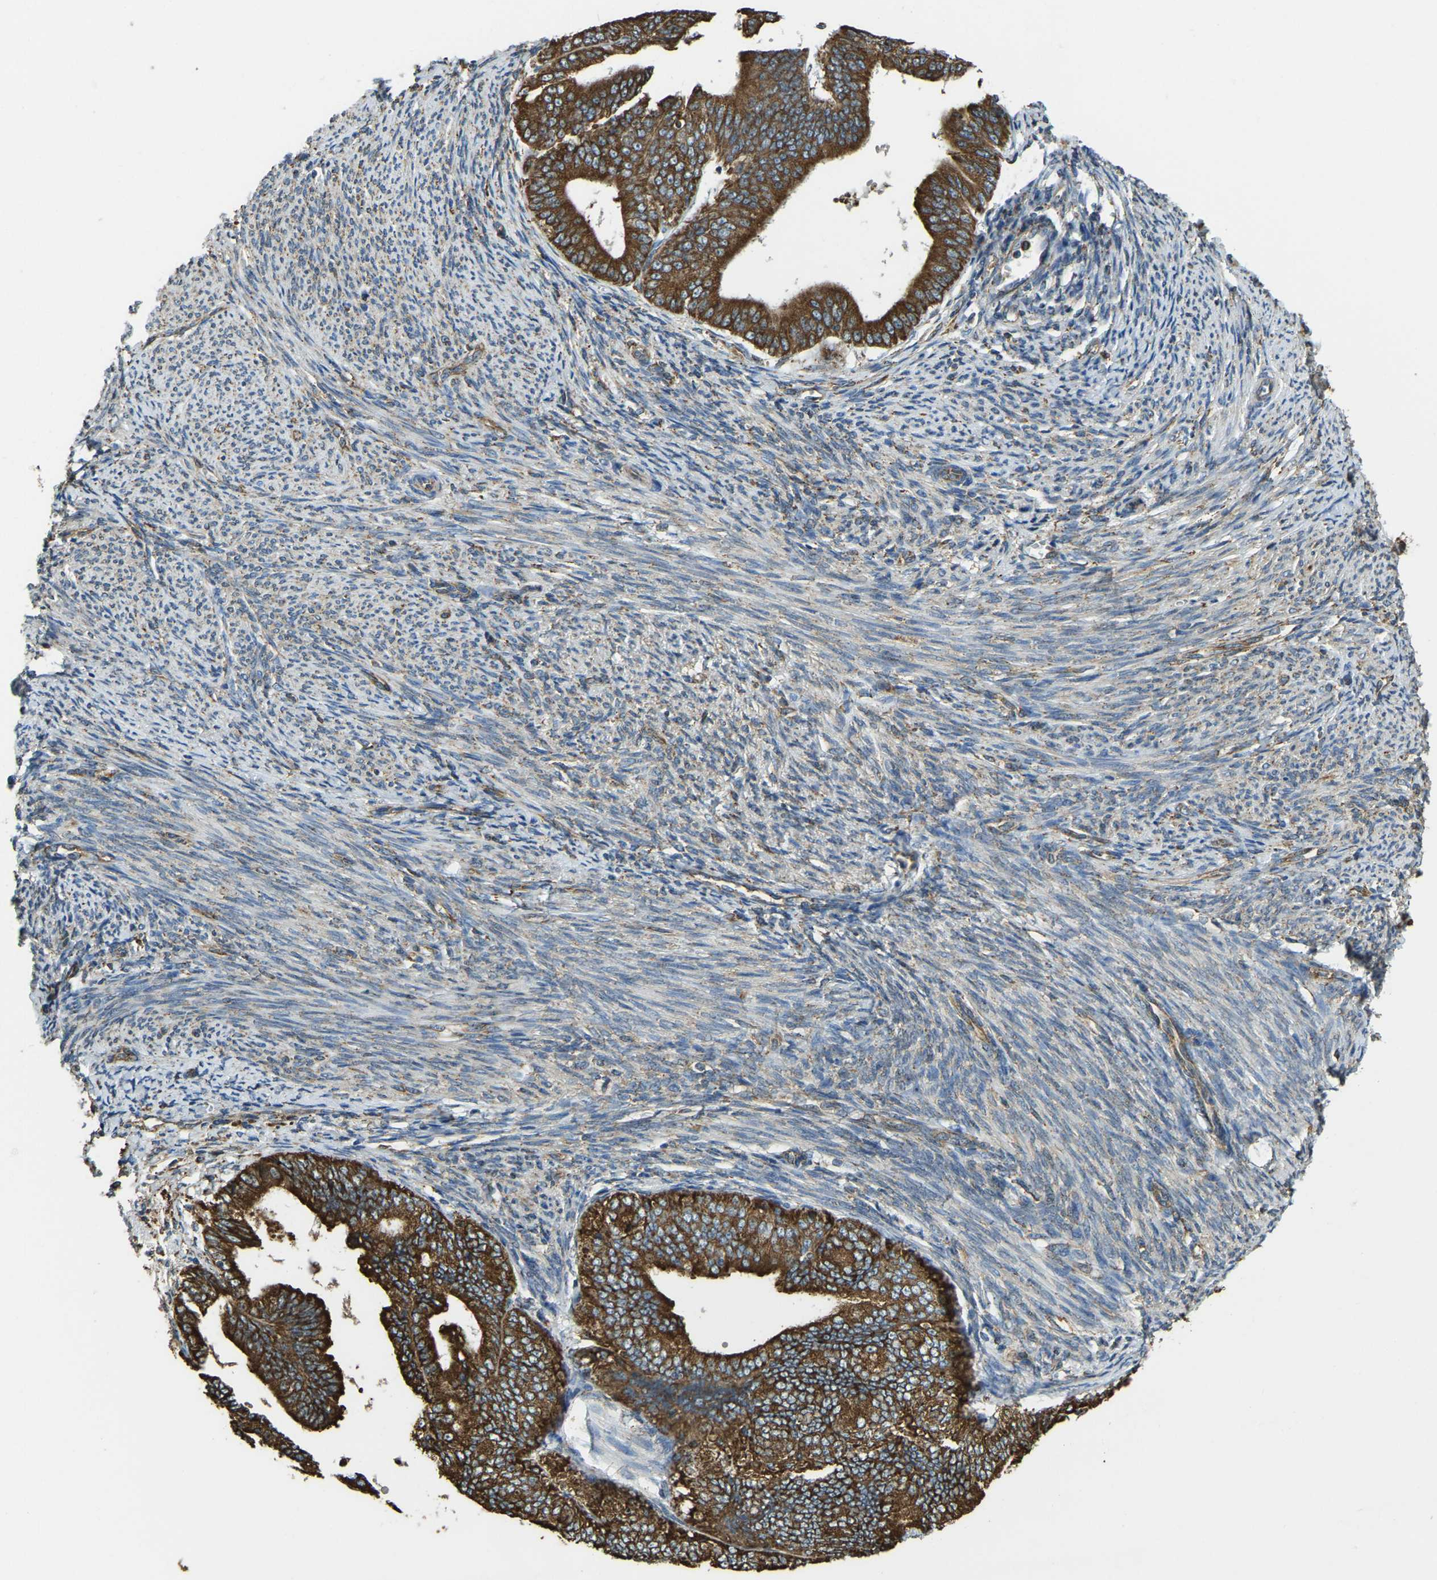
{"staining": {"intensity": "strong", "quantity": ">75%", "location": "cytoplasmic/membranous"}, "tissue": "endometrial cancer", "cell_type": "Tumor cells", "image_type": "cancer", "snomed": [{"axis": "morphology", "description": "Adenocarcinoma, NOS"}, {"axis": "topography", "description": "Endometrium"}], "caption": "Protein analysis of adenocarcinoma (endometrial) tissue exhibits strong cytoplasmic/membranous positivity in approximately >75% of tumor cells.", "gene": "RNF115", "patient": {"sex": "female", "age": 63}}